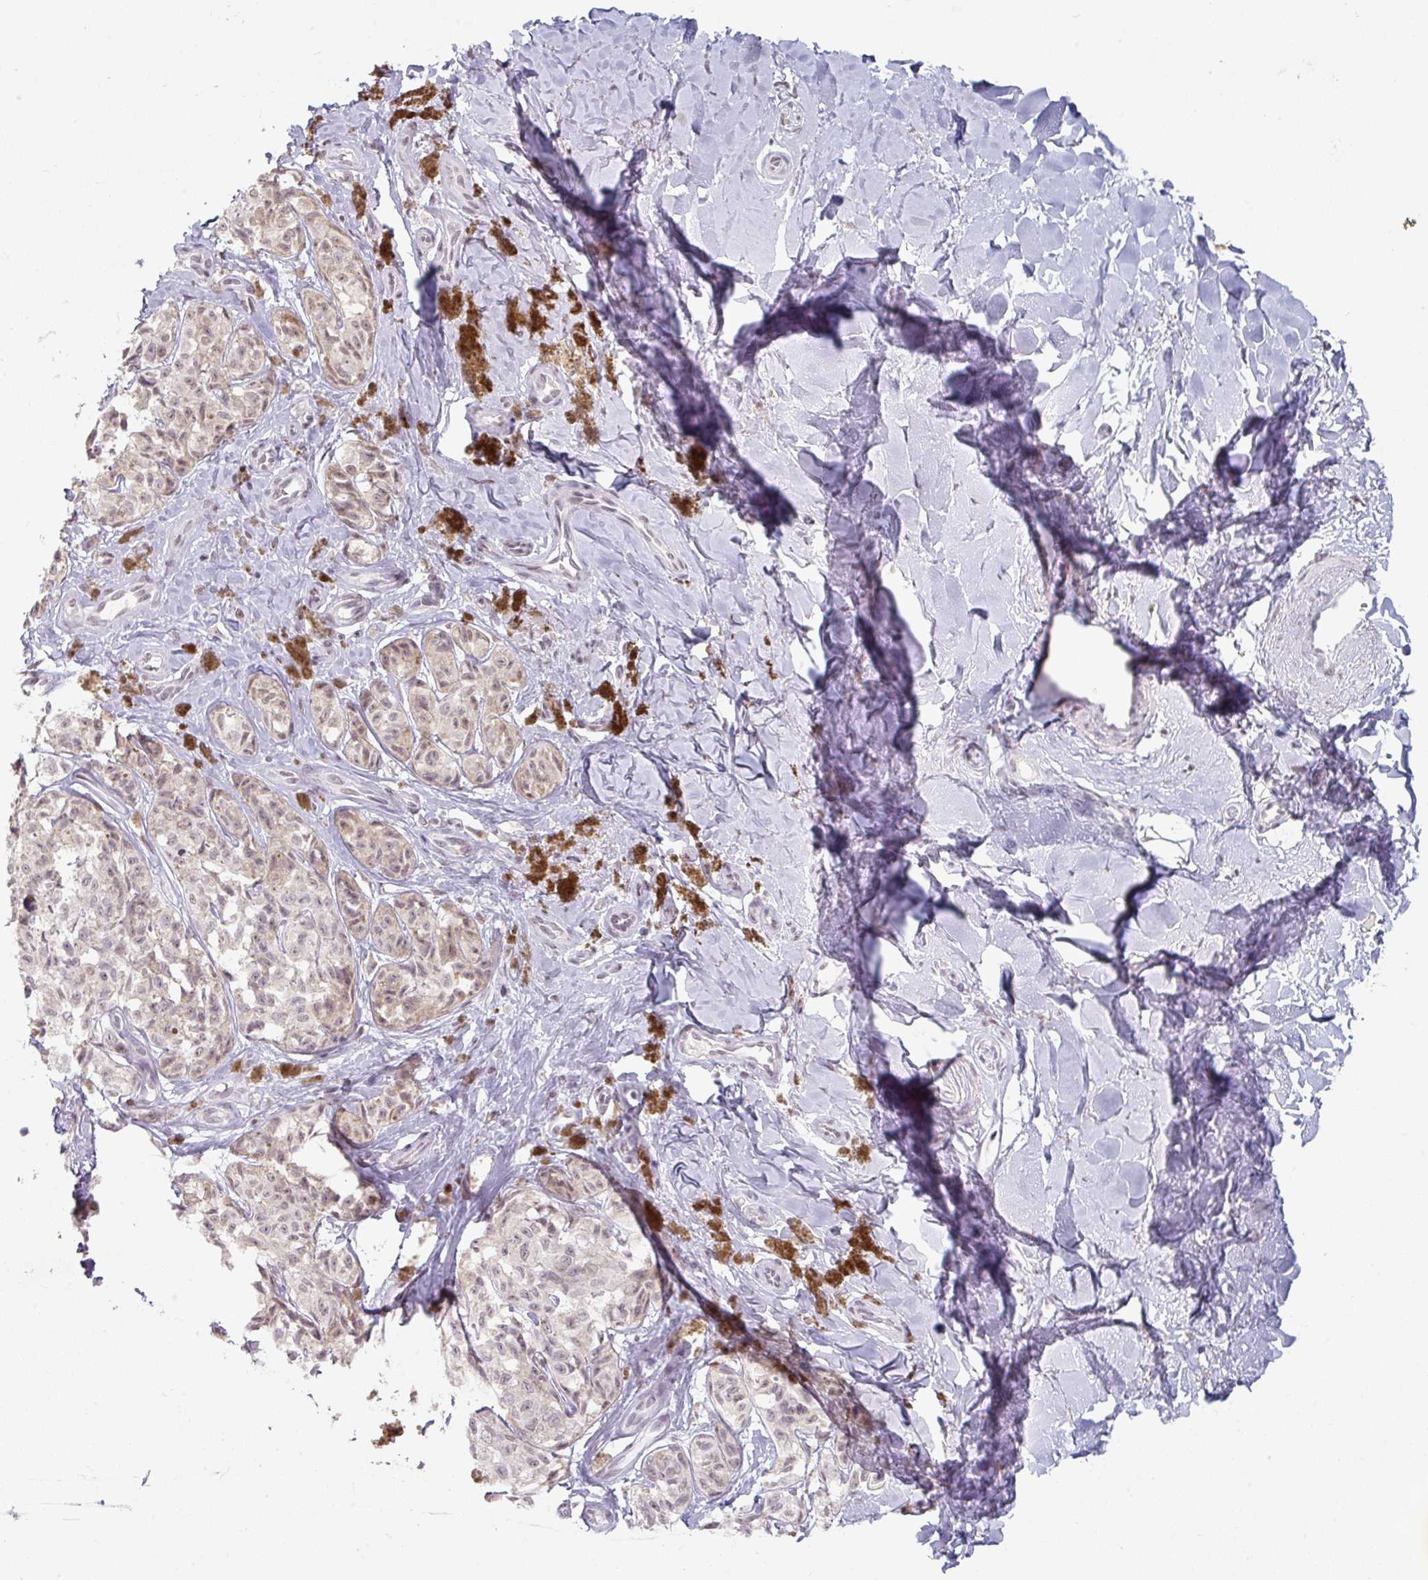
{"staining": {"intensity": "weak", "quantity": "<25%", "location": "nuclear"}, "tissue": "melanoma", "cell_type": "Tumor cells", "image_type": "cancer", "snomed": [{"axis": "morphology", "description": "Malignant melanoma, NOS"}, {"axis": "topography", "description": "Skin"}], "caption": "High magnification brightfield microscopy of melanoma stained with DAB (brown) and counterstained with hematoxylin (blue): tumor cells show no significant staining.", "gene": "SPRR1A", "patient": {"sex": "female", "age": 65}}